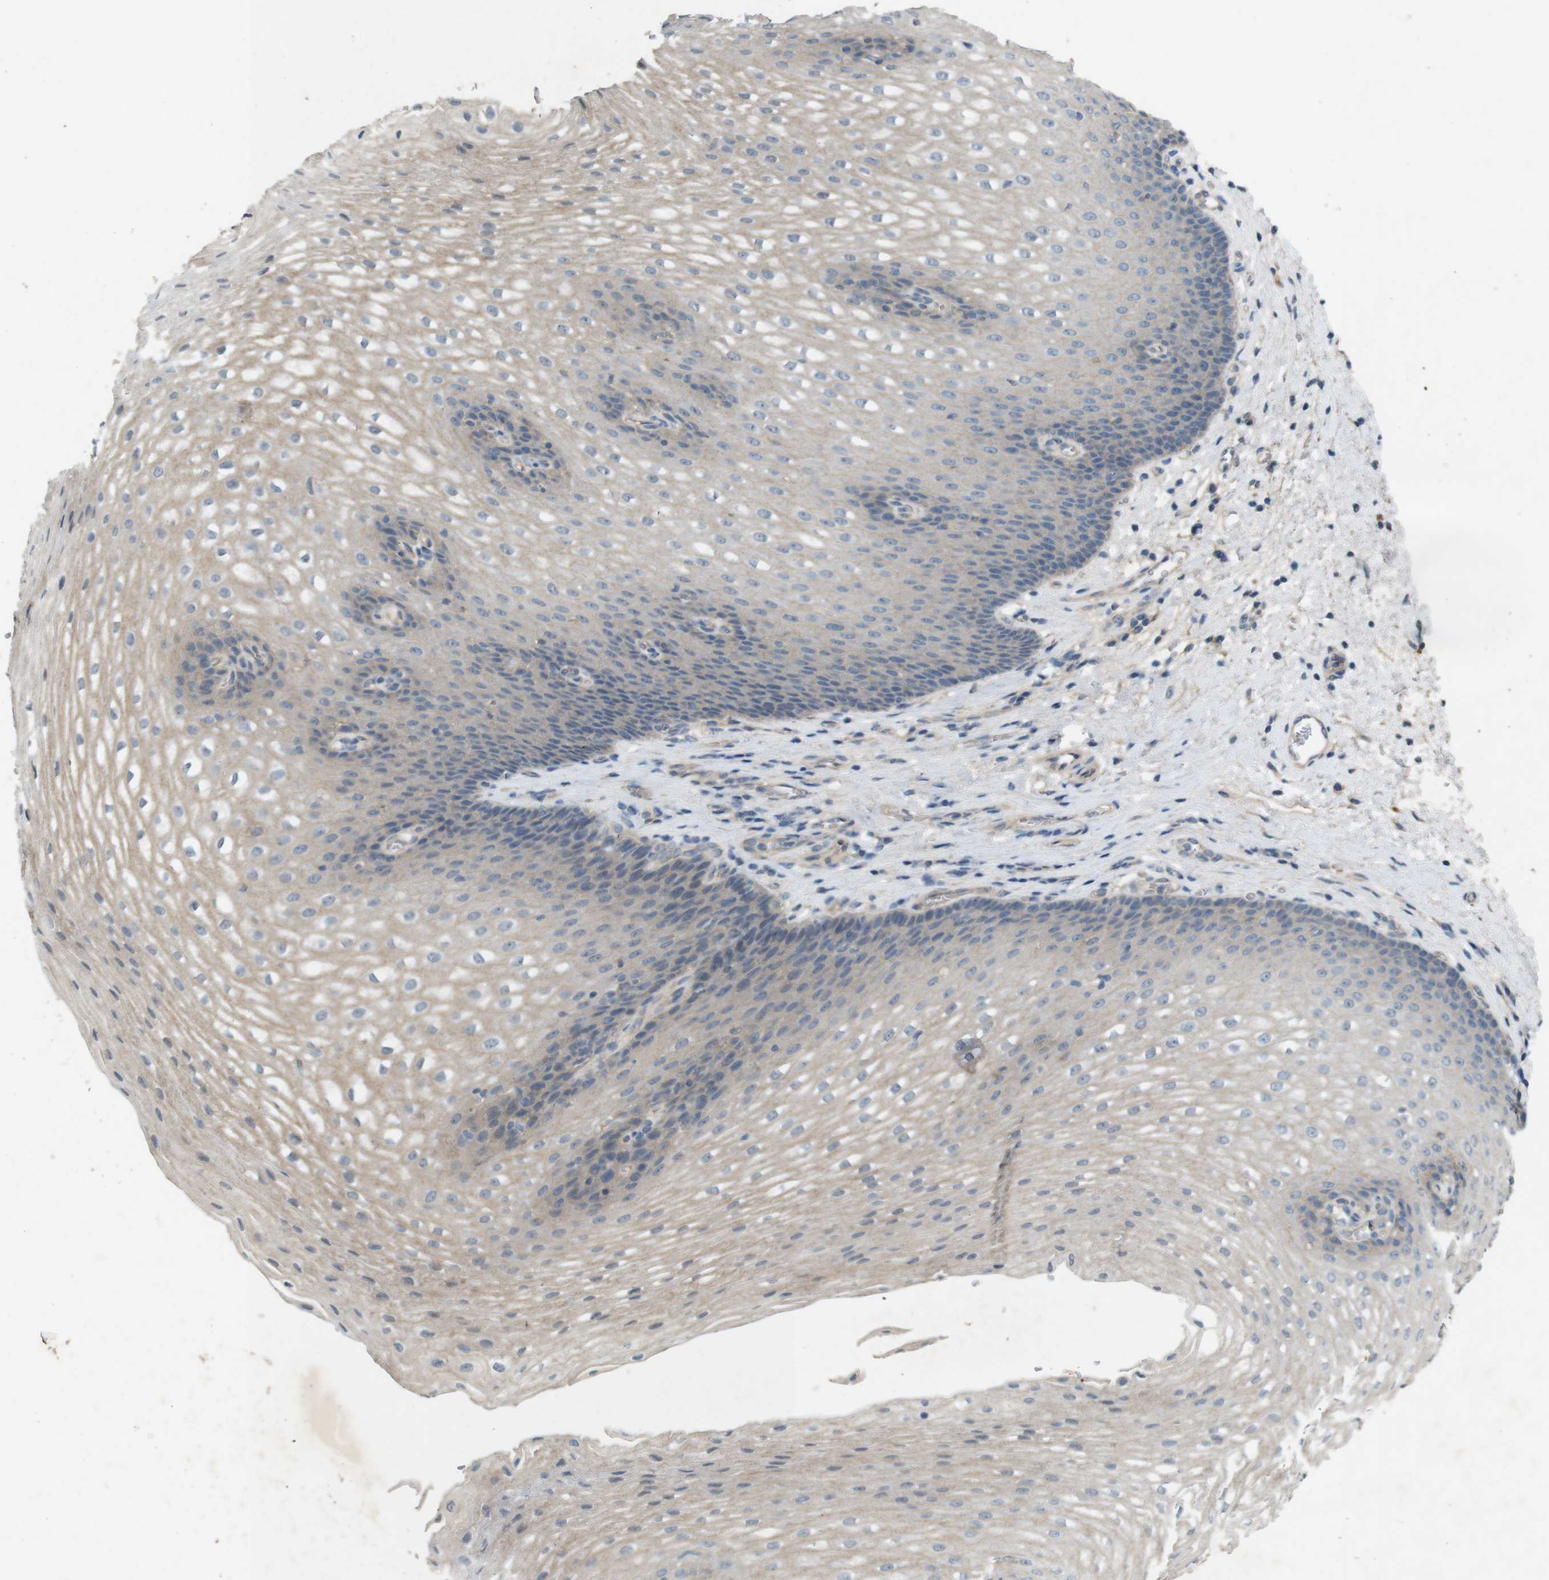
{"staining": {"intensity": "weak", "quantity": ">75%", "location": "cytoplasmic/membranous"}, "tissue": "esophagus", "cell_type": "Squamous epithelial cells", "image_type": "normal", "snomed": [{"axis": "morphology", "description": "Normal tissue, NOS"}, {"axis": "topography", "description": "Esophagus"}], "caption": "About >75% of squamous epithelial cells in normal esophagus exhibit weak cytoplasmic/membranous protein expression as visualized by brown immunohistochemical staining.", "gene": "PVR", "patient": {"sex": "male", "age": 48}}